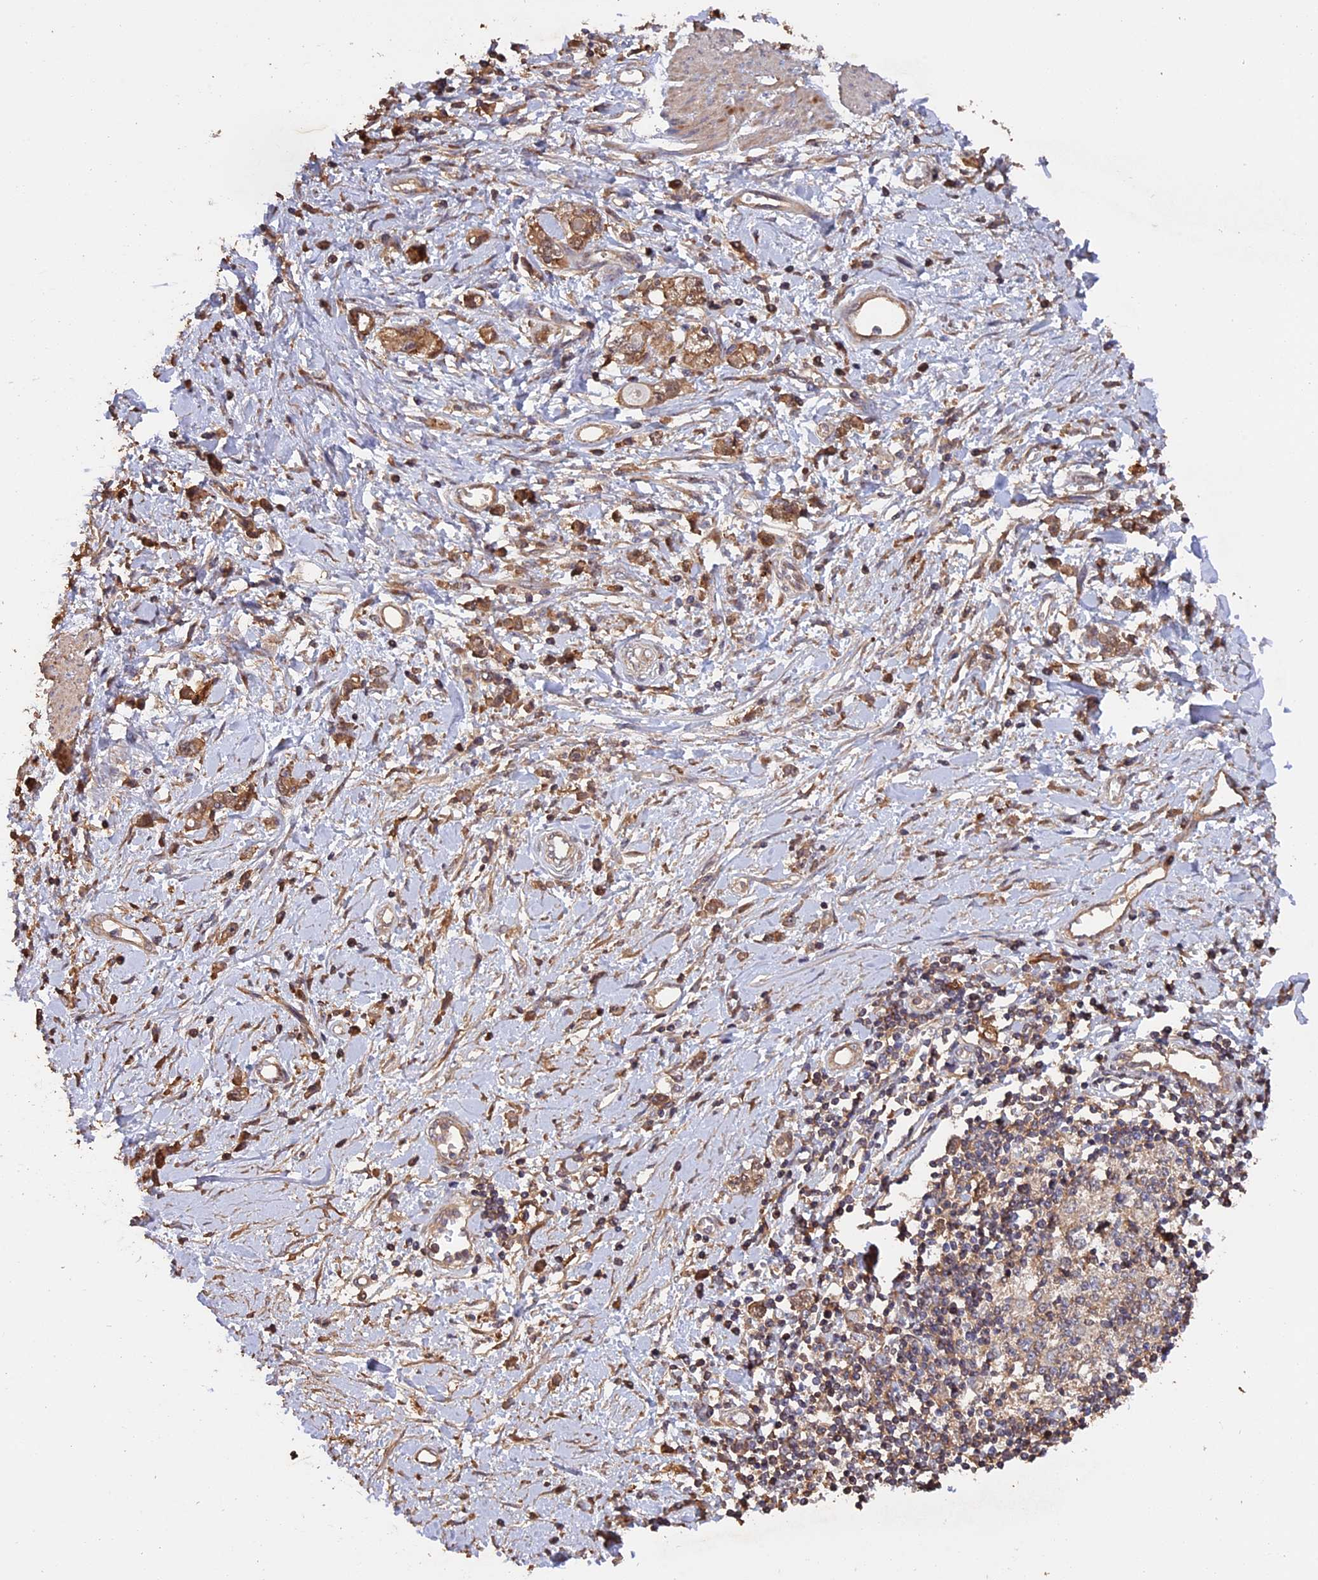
{"staining": {"intensity": "moderate", "quantity": ">75%", "location": "cytoplasmic/membranous"}, "tissue": "stomach cancer", "cell_type": "Tumor cells", "image_type": "cancer", "snomed": [{"axis": "morphology", "description": "Adenocarcinoma, NOS"}, {"axis": "topography", "description": "Stomach"}], "caption": "IHC staining of stomach cancer (adenocarcinoma), which demonstrates medium levels of moderate cytoplasmic/membranous positivity in about >75% of tumor cells indicating moderate cytoplasmic/membranous protein positivity. The staining was performed using DAB (3,3'-diaminobenzidine) (brown) for protein detection and nuclei were counterstained in hematoxylin (blue).", "gene": "RASAL1", "patient": {"sex": "female", "age": 76}}